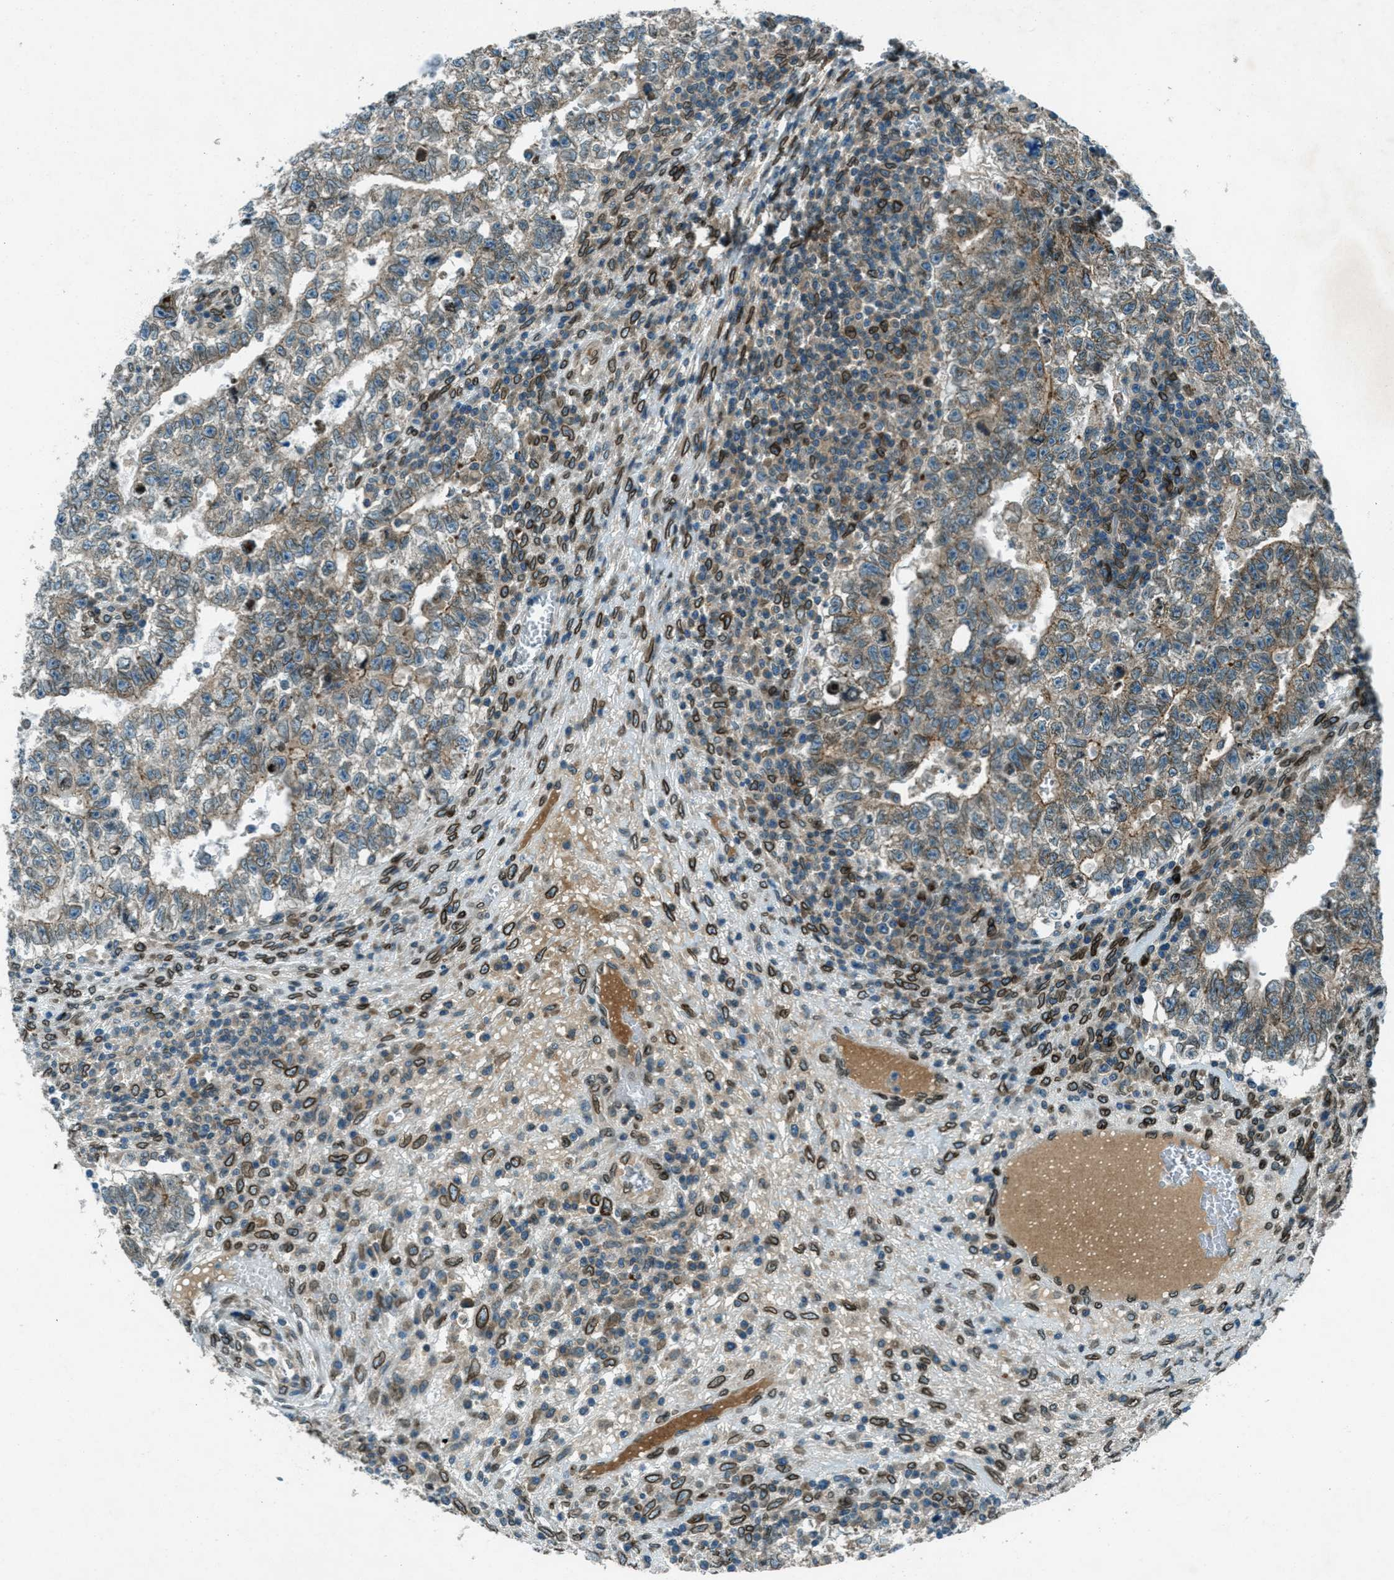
{"staining": {"intensity": "moderate", "quantity": ">75%", "location": "cytoplasmic/membranous"}, "tissue": "testis cancer", "cell_type": "Tumor cells", "image_type": "cancer", "snomed": [{"axis": "morphology", "description": "Seminoma, NOS"}, {"axis": "morphology", "description": "Carcinoma, Embryonal, NOS"}, {"axis": "topography", "description": "Testis"}], "caption": "Testis cancer (seminoma) tissue displays moderate cytoplasmic/membranous expression in approximately >75% of tumor cells", "gene": "LEMD2", "patient": {"sex": "male", "age": 38}}